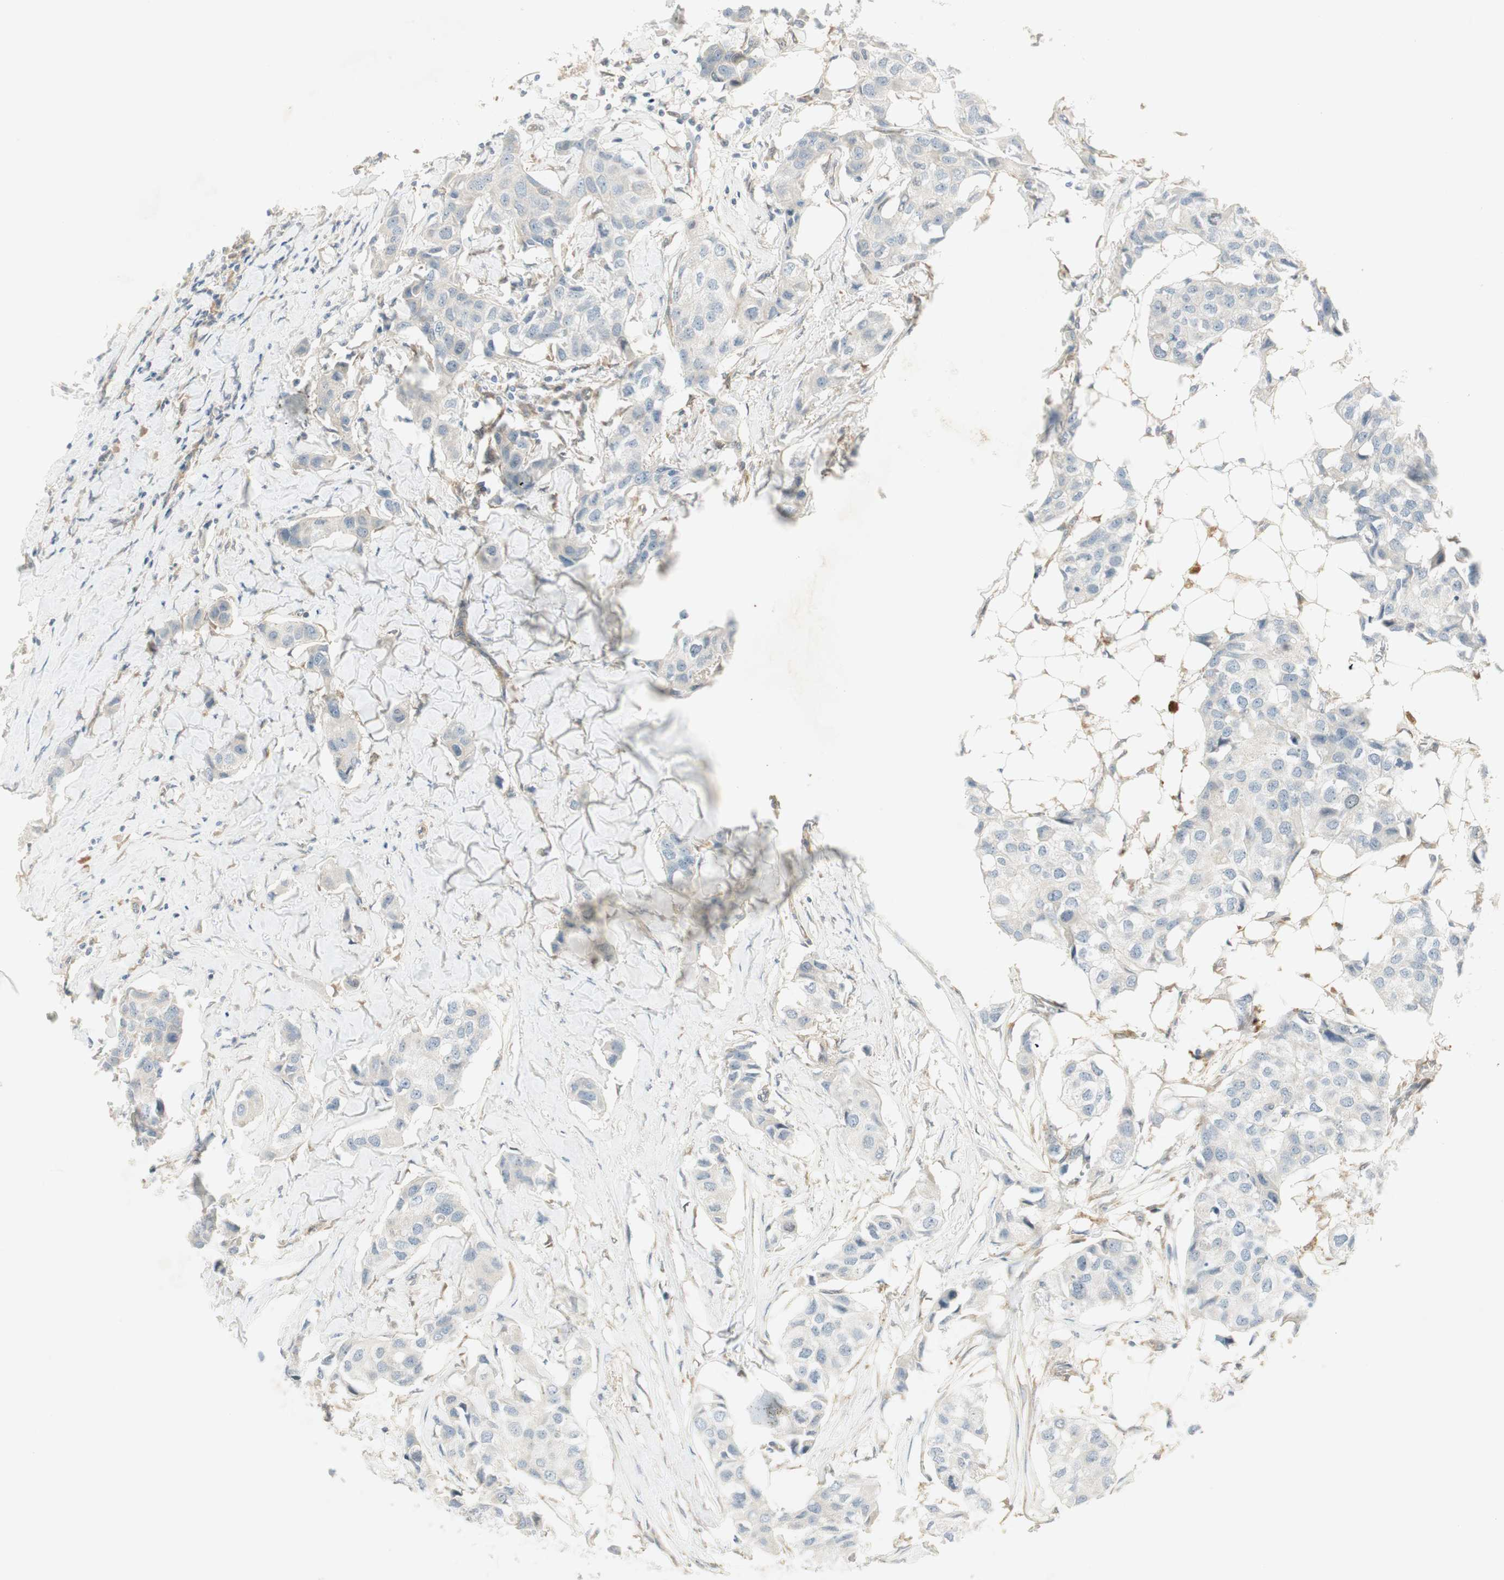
{"staining": {"intensity": "weak", "quantity": "<25%", "location": "cytoplasmic/membranous"}, "tissue": "breast cancer", "cell_type": "Tumor cells", "image_type": "cancer", "snomed": [{"axis": "morphology", "description": "Duct carcinoma"}, {"axis": "topography", "description": "Breast"}], "caption": "Breast cancer stained for a protein using immunohistochemistry (IHC) reveals no staining tumor cells.", "gene": "STON1-GTF2A1L", "patient": {"sex": "female", "age": 80}}